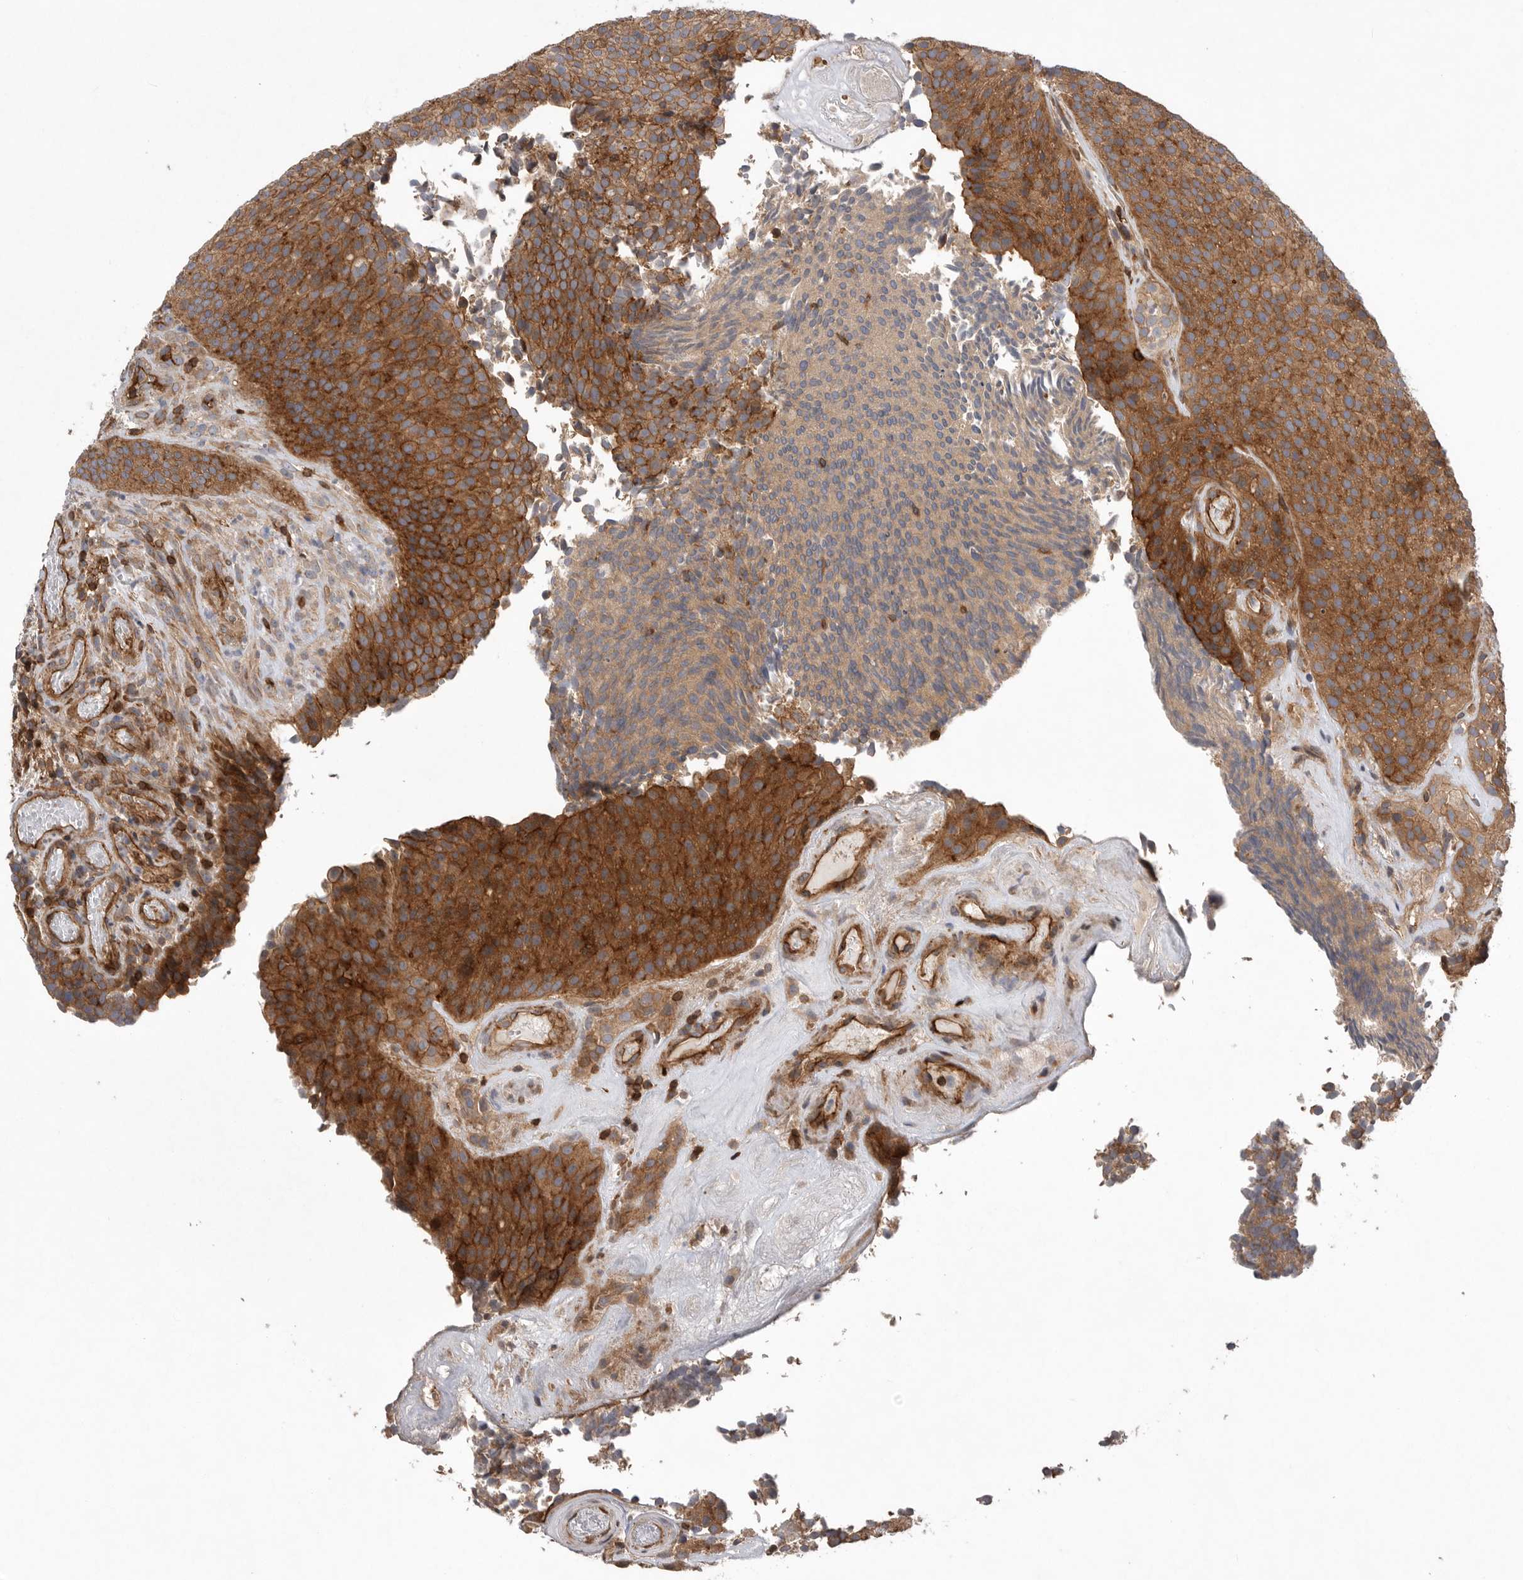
{"staining": {"intensity": "strong", "quantity": "25%-75%", "location": "cytoplasmic/membranous"}, "tissue": "urothelial cancer", "cell_type": "Tumor cells", "image_type": "cancer", "snomed": [{"axis": "morphology", "description": "Urothelial carcinoma, Low grade"}, {"axis": "topography", "description": "Urinary bladder"}], "caption": "Brown immunohistochemical staining in human low-grade urothelial carcinoma displays strong cytoplasmic/membranous expression in about 25%-75% of tumor cells.", "gene": "PRKCH", "patient": {"sex": "male", "age": 86}}